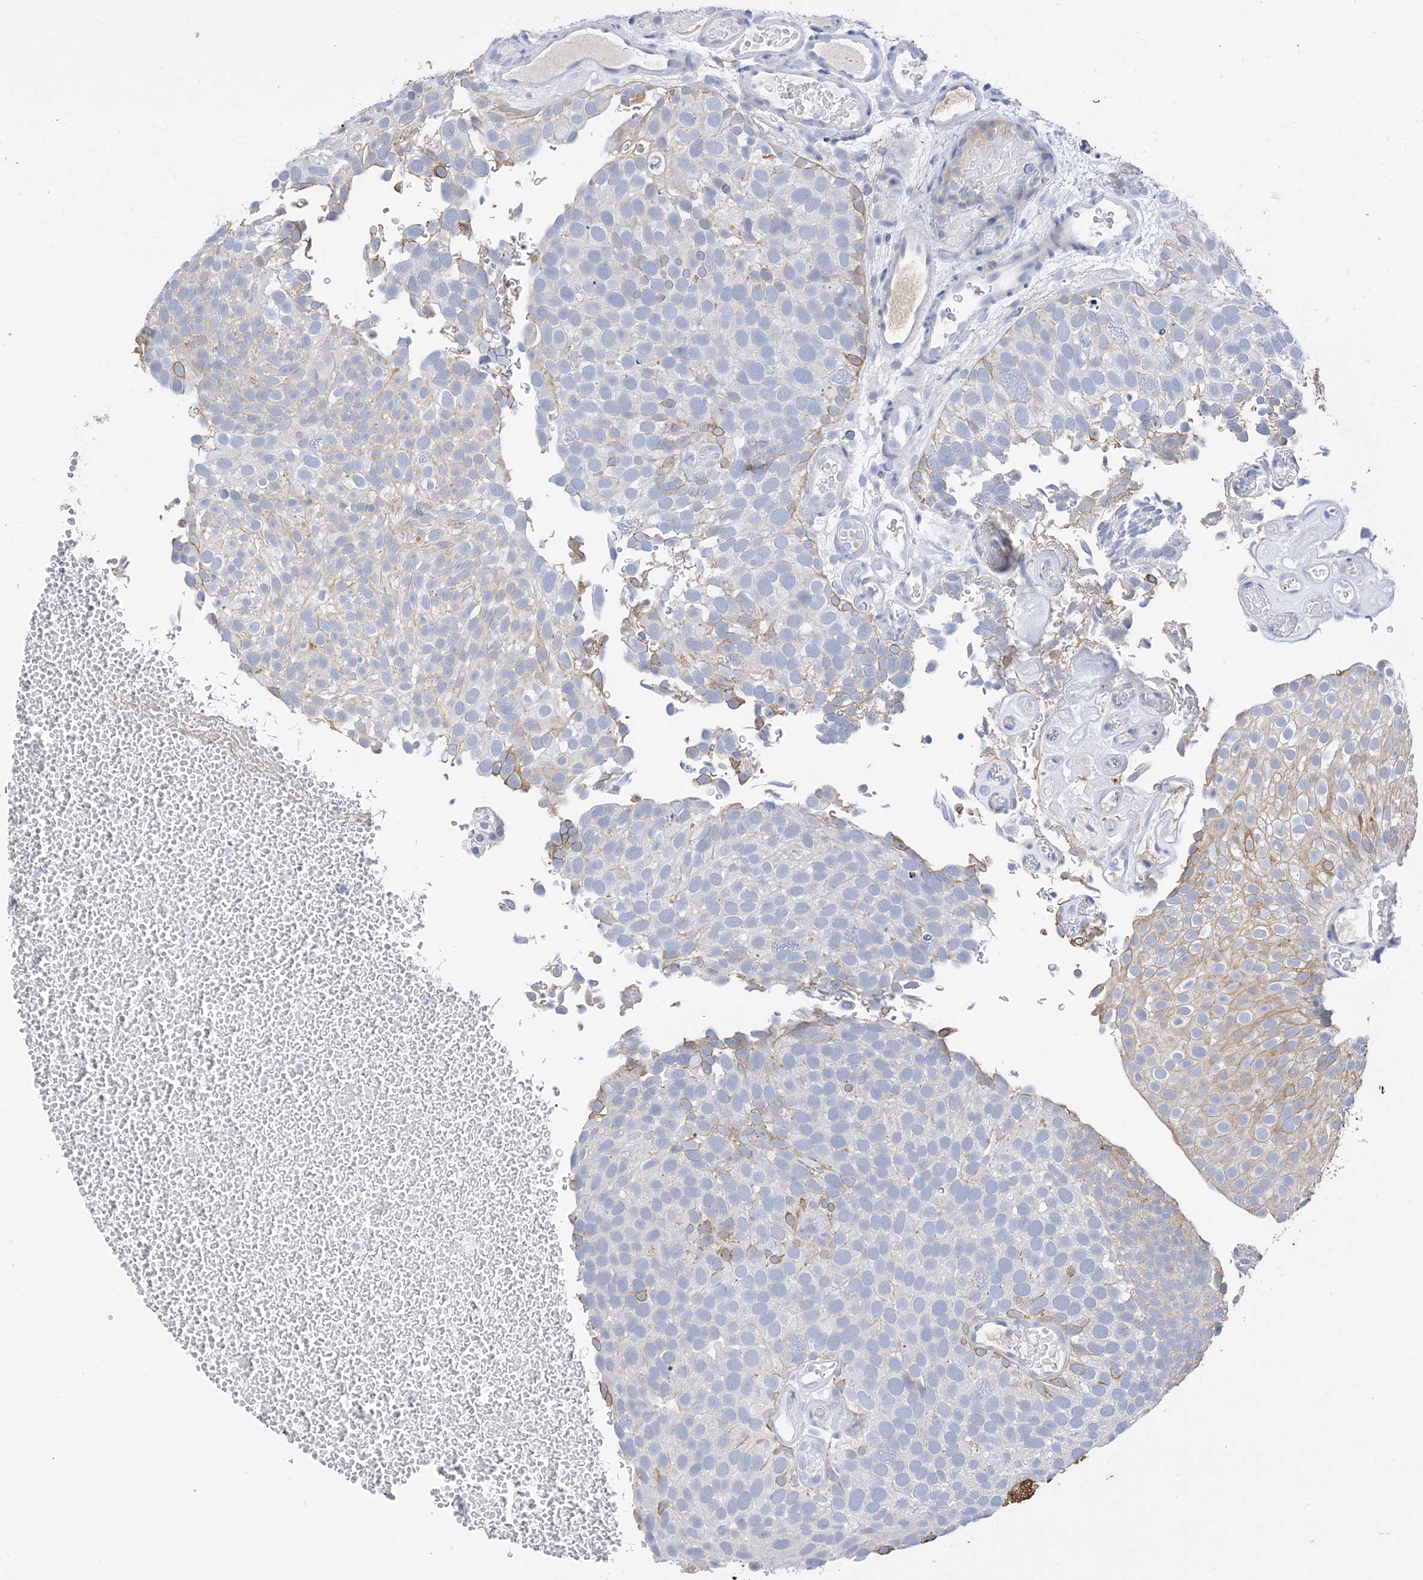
{"staining": {"intensity": "moderate", "quantity": "<25%", "location": "cytoplasmic/membranous"}, "tissue": "urothelial cancer", "cell_type": "Tumor cells", "image_type": "cancer", "snomed": [{"axis": "morphology", "description": "Urothelial carcinoma, Low grade"}, {"axis": "topography", "description": "Urinary bladder"}], "caption": "Urothelial cancer stained for a protein (brown) reveals moderate cytoplasmic/membranous positive staining in about <25% of tumor cells.", "gene": "PLK4", "patient": {"sex": "male", "age": 78}}